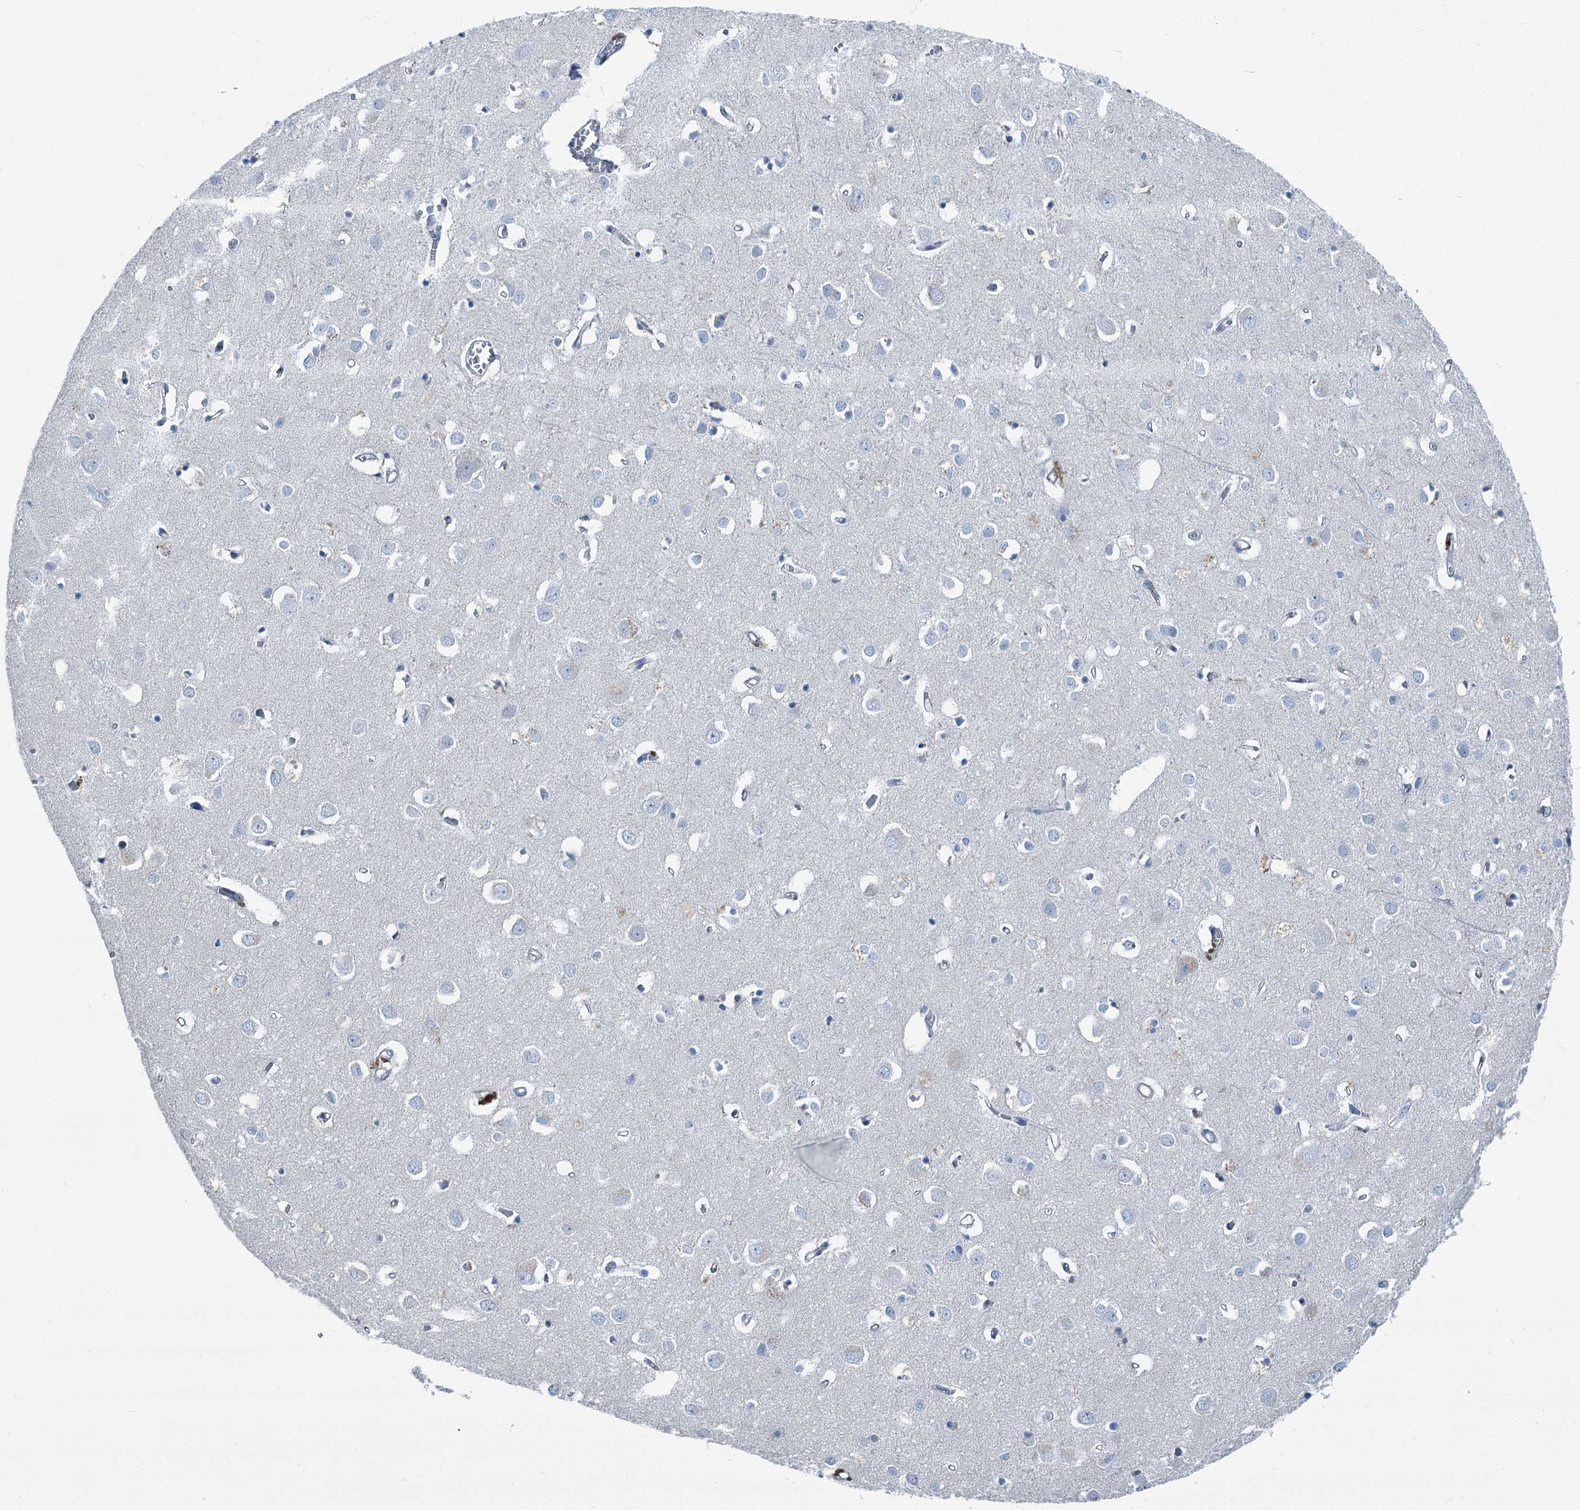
{"staining": {"intensity": "weak", "quantity": "25%-75%", "location": "cytoplasmic/membranous"}, "tissue": "cerebral cortex", "cell_type": "Endothelial cells", "image_type": "normal", "snomed": [{"axis": "morphology", "description": "Normal tissue, NOS"}, {"axis": "topography", "description": "Cerebral cortex"}], "caption": "The micrograph exhibits immunohistochemical staining of unremarkable cerebral cortex. There is weak cytoplasmic/membranous expression is present in about 25%-75% of endothelial cells. (DAB (3,3'-diaminobenzidine) = brown stain, brightfield microscopy at high magnification).", "gene": "AXL", "patient": {"sex": "female", "age": 64}}